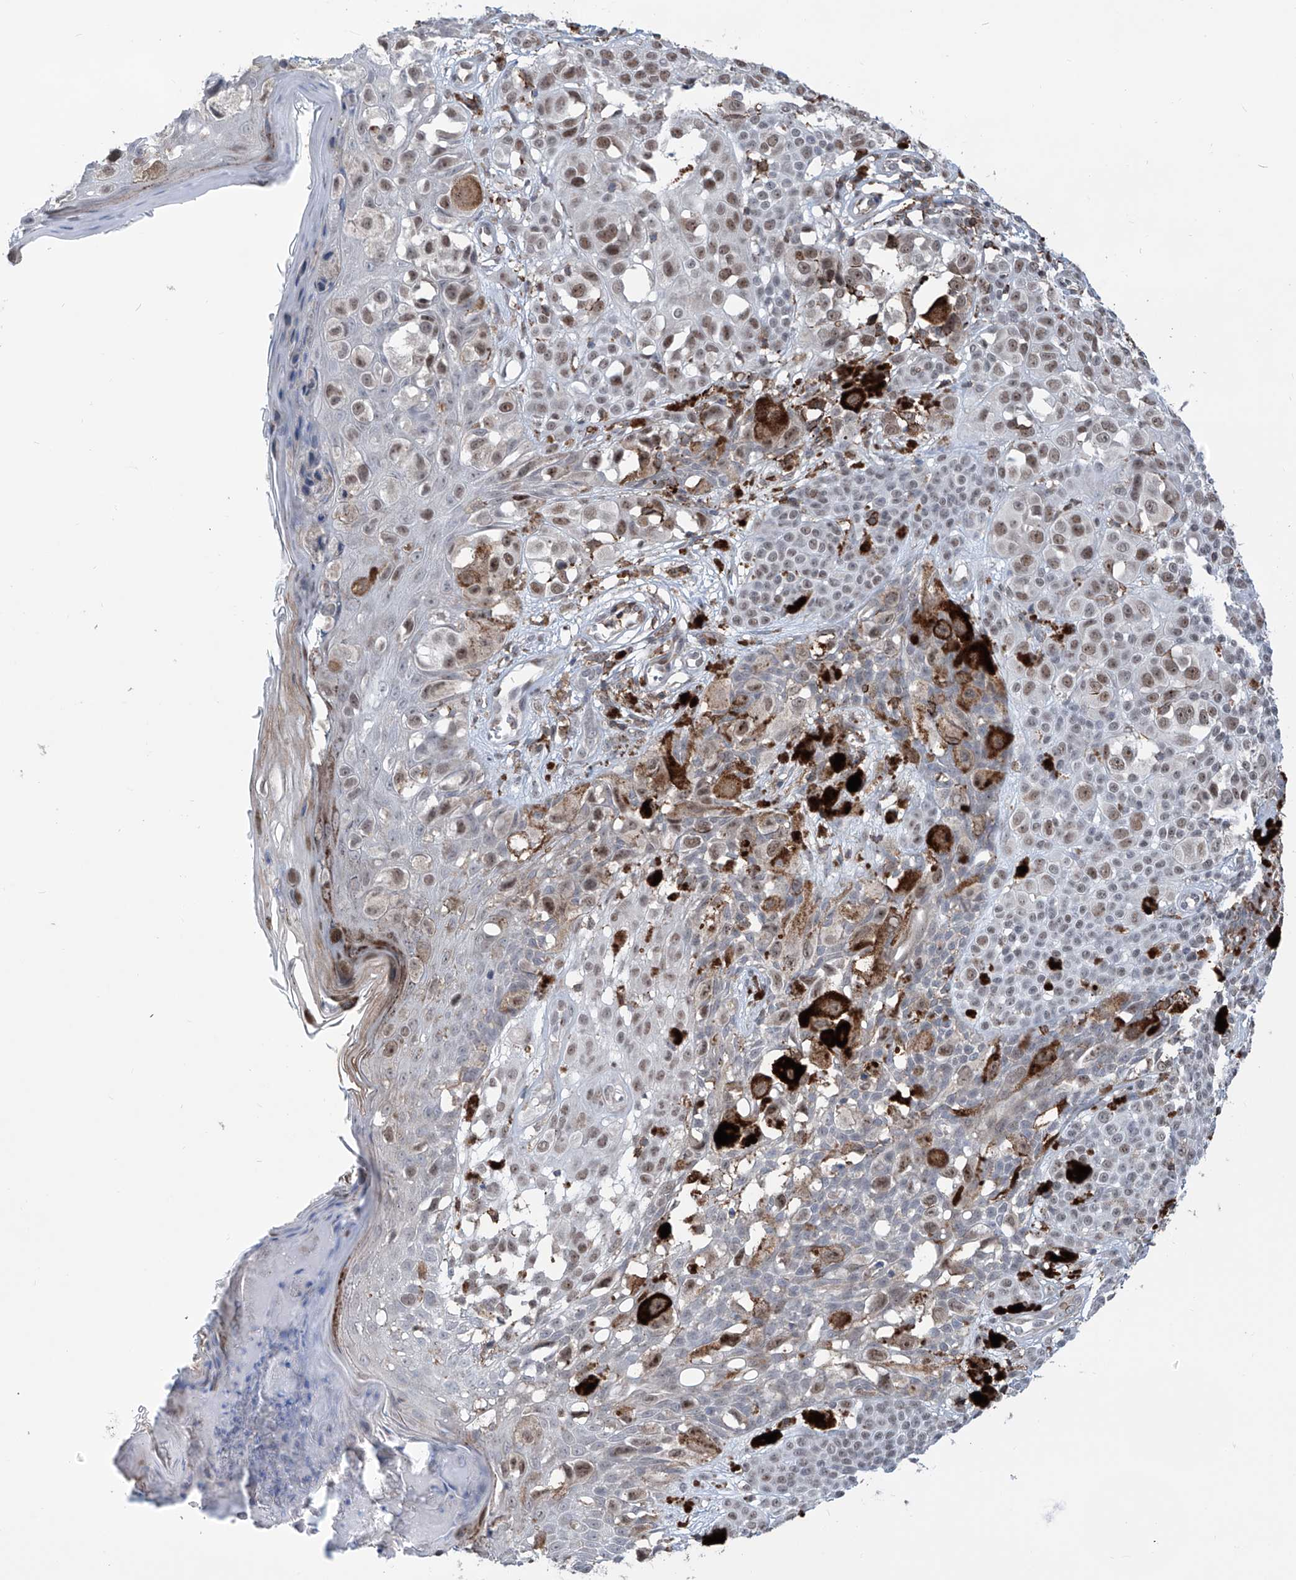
{"staining": {"intensity": "moderate", "quantity": ">75%", "location": "nuclear"}, "tissue": "melanoma", "cell_type": "Tumor cells", "image_type": "cancer", "snomed": [{"axis": "morphology", "description": "Malignant melanoma, NOS"}, {"axis": "topography", "description": "Skin of leg"}], "caption": "IHC histopathology image of neoplastic tissue: human melanoma stained using immunohistochemistry (IHC) demonstrates medium levels of moderate protein expression localized specifically in the nuclear of tumor cells, appearing as a nuclear brown color.", "gene": "ZBTB48", "patient": {"sex": "female", "age": 72}}